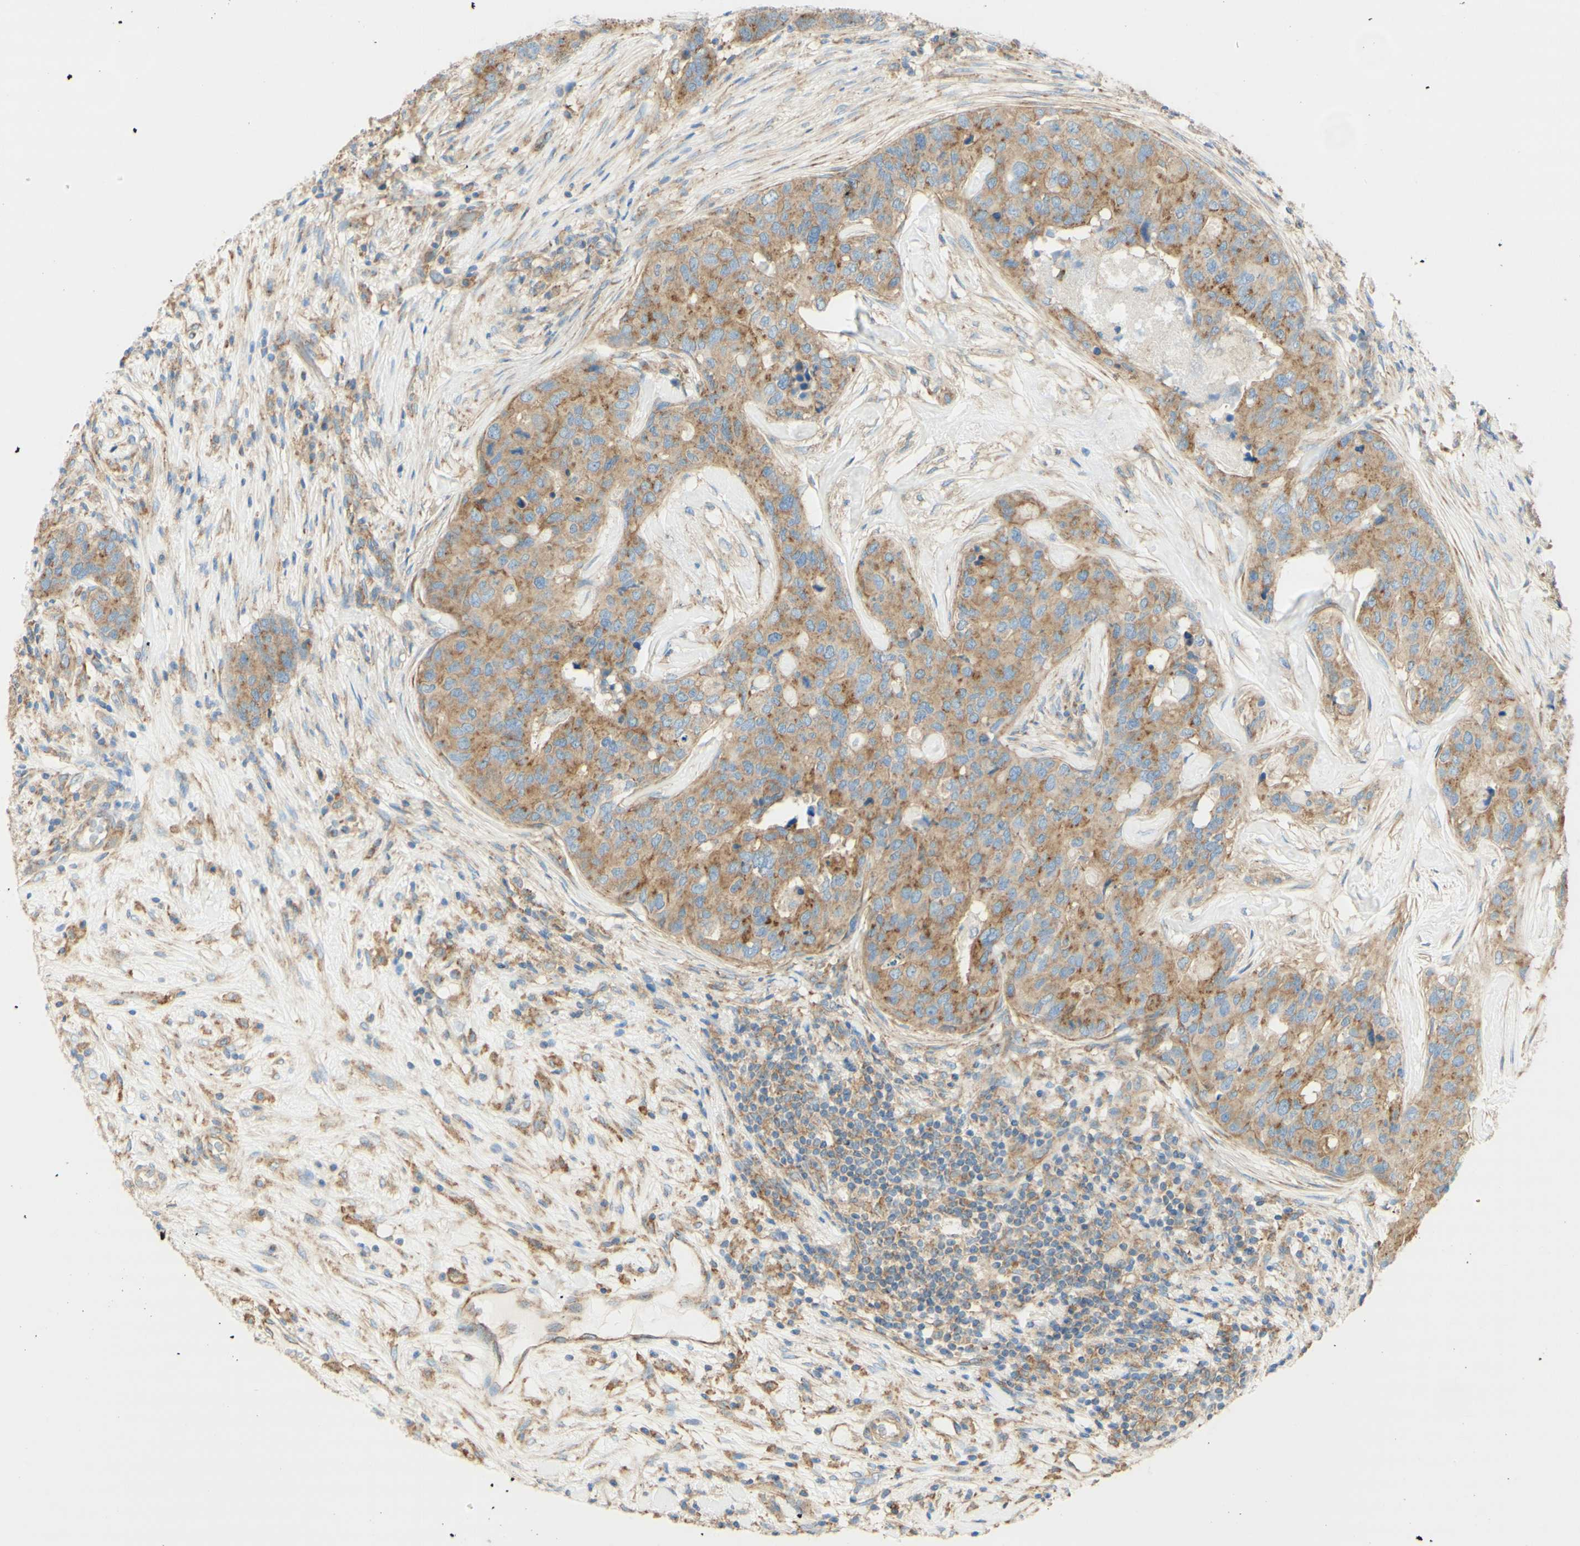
{"staining": {"intensity": "moderate", "quantity": ">75%", "location": "cytoplasmic/membranous"}, "tissue": "breast cancer", "cell_type": "Tumor cells", "image_type": "cancer", "snomed": [{"axis": "morphology", "description": "Lobular carcinoma"}, {"axis": "topography", "description": "Breast"}], "caption": "Breast lobular carcinoma tissue displays moderate cytoplasmic/membranous staining in about >75% of tumor cells", "gene": "CLTC", "patient": {"sex": "female", "age": 59}}